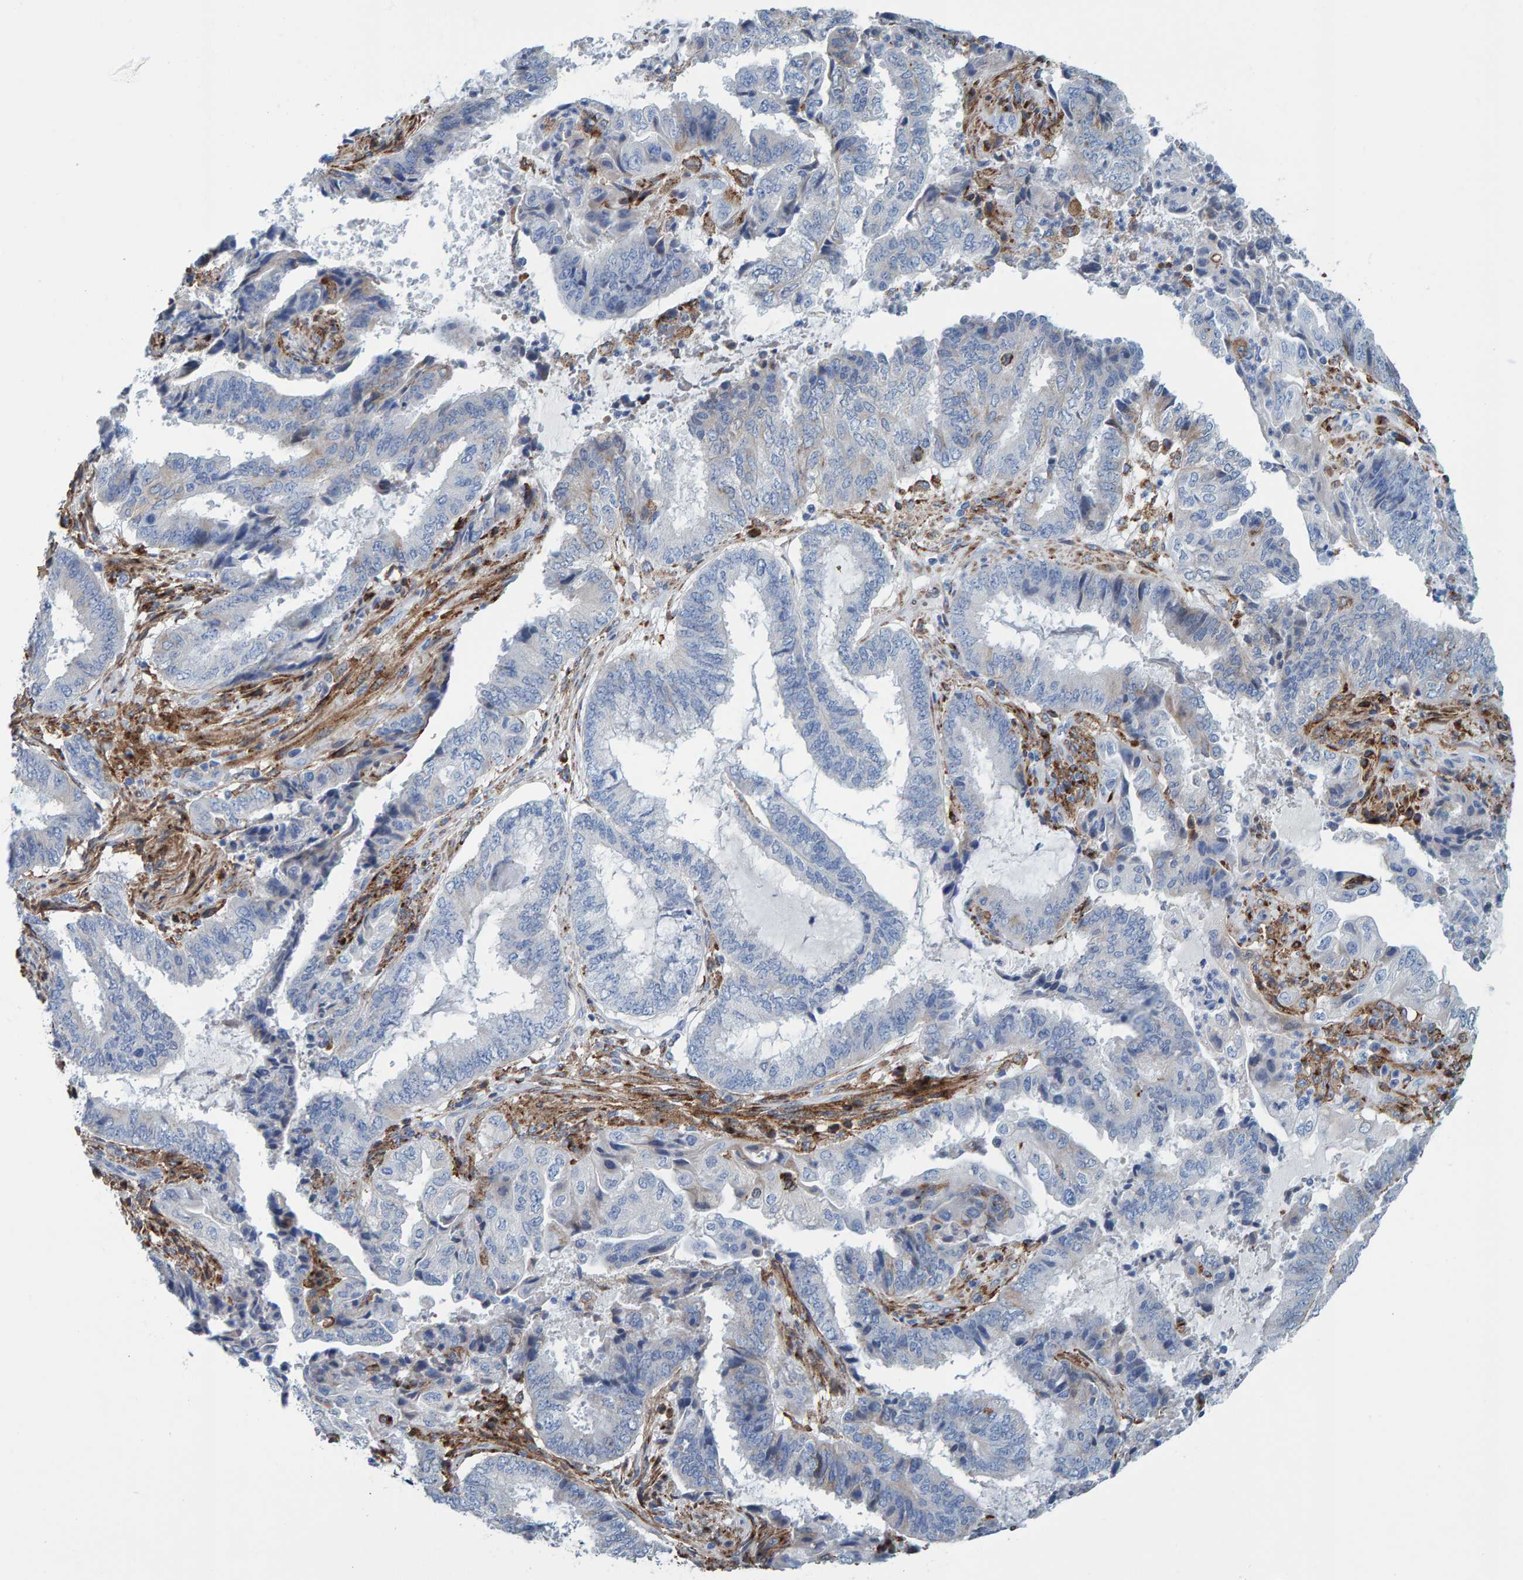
{"staining": {"intensity": "negative", "quantity": "none", "location": "none"}, "tissue": "endometrial cancer", "cell_type": "Tumor cells", "image_type": "cancer", "snomed": [{"axis": "morphology", "description": "Adenocarcinoma, NOS"}, {"axis": "topography", "description": "Endometrium"}], "caption": "This is a histopathology image of immunohistochemistry staining of adenocarcinoma (endometrial), which shows no staining in tumor cells.", "gene": "LRP1", "patient": {"sex": "female", "age": 51}}